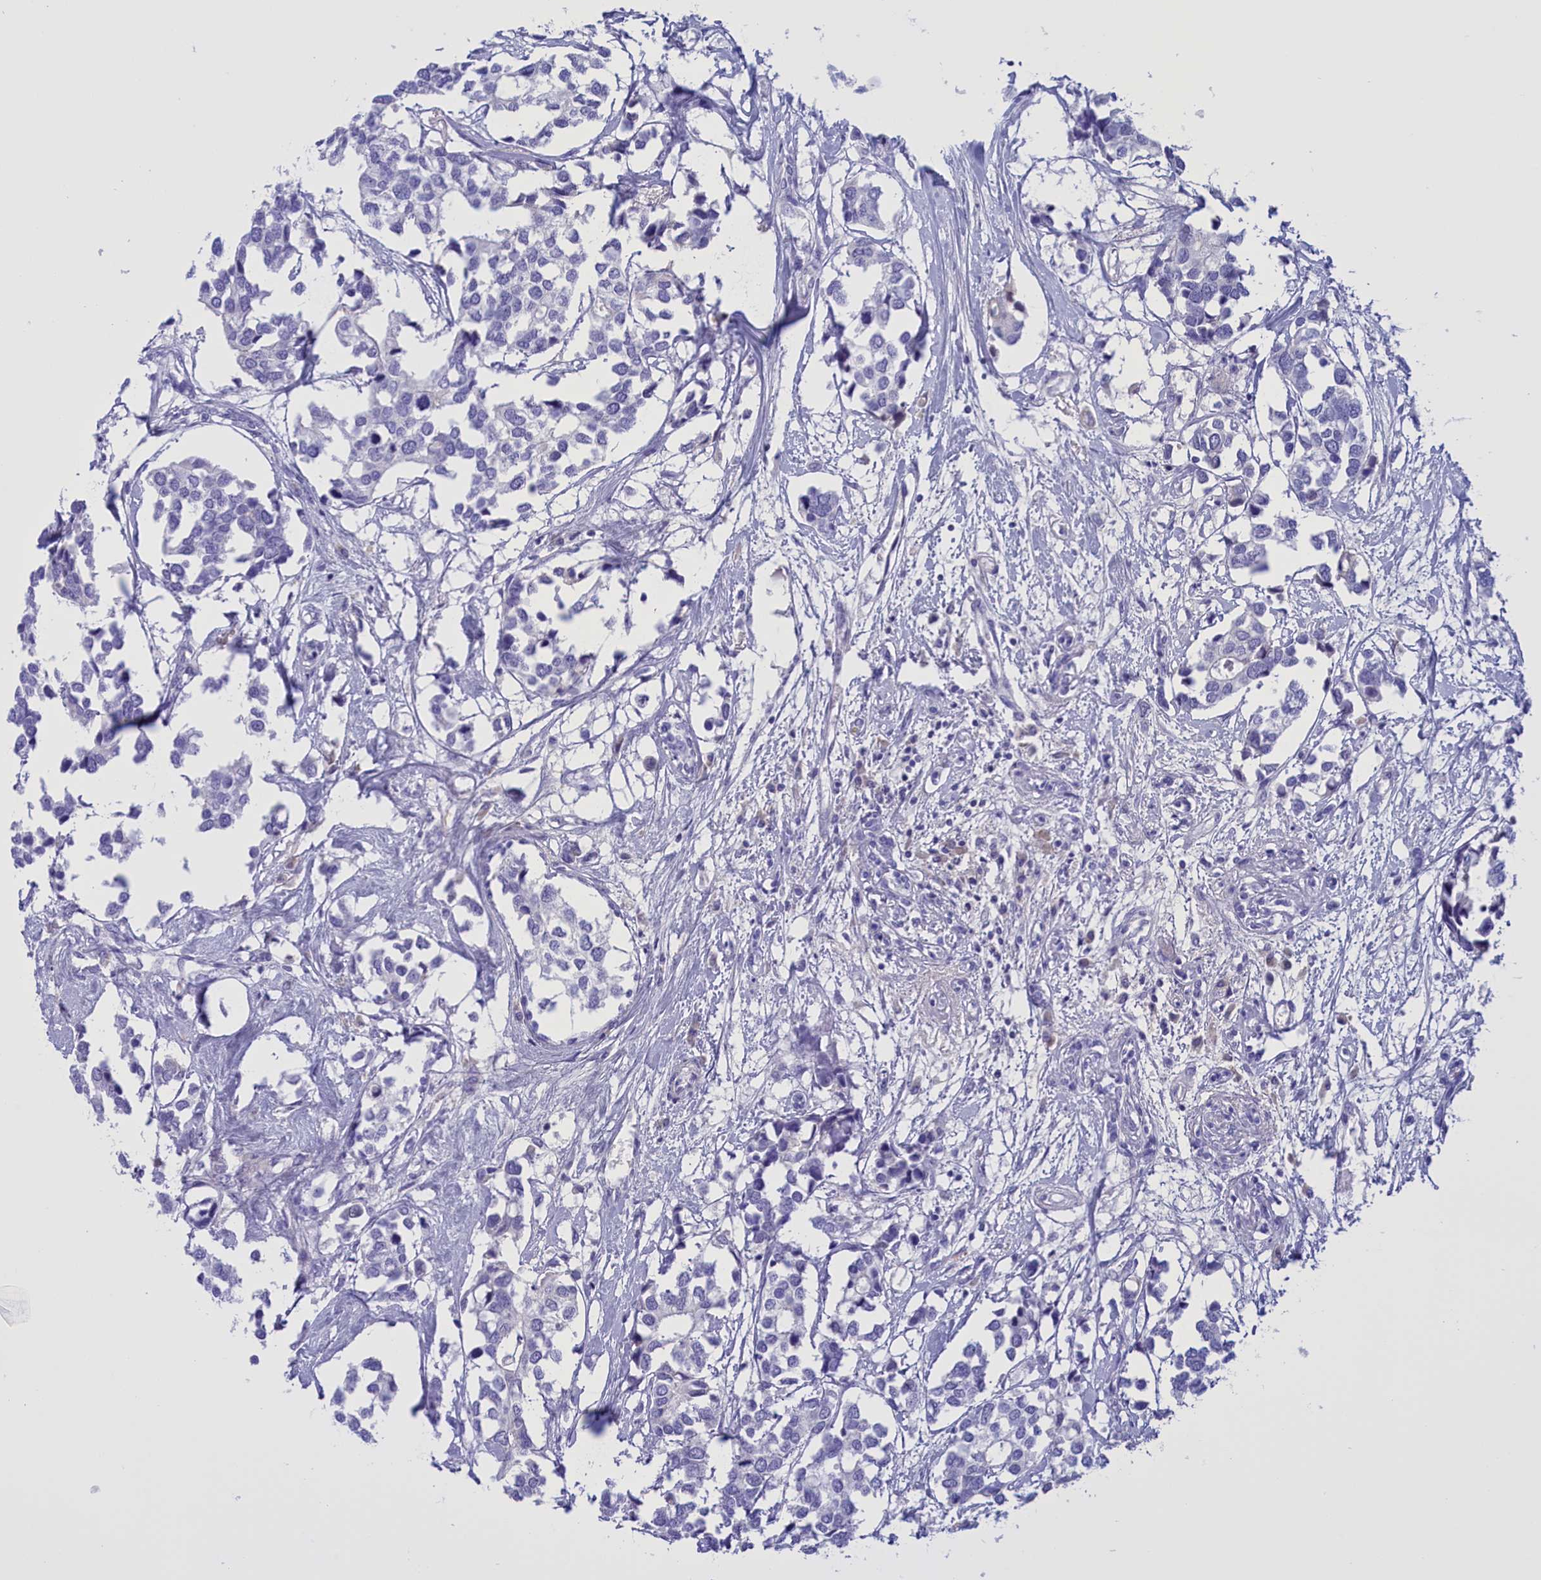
{"staining": {"intensity": "negative", "quantity": "none", "location": "none"}, "tissue": "breast cancer", "cell_type": "Tumor cells", "image_type": "cancer", "snomed": [{"axis": "morphology", "description": "Duct carcinoma"}, {"axis": "topography", "description": "Breast"}], "caption": "IHC photomicrograph of neoplastic tissue: human breast invasive ductal carcinoma stained with DAB (3,3'-diaminobenzidine) displays no significant protein expression in tumor cells.", "gene": "PROK2", "patient": {"sex": "female", "age": 83}}